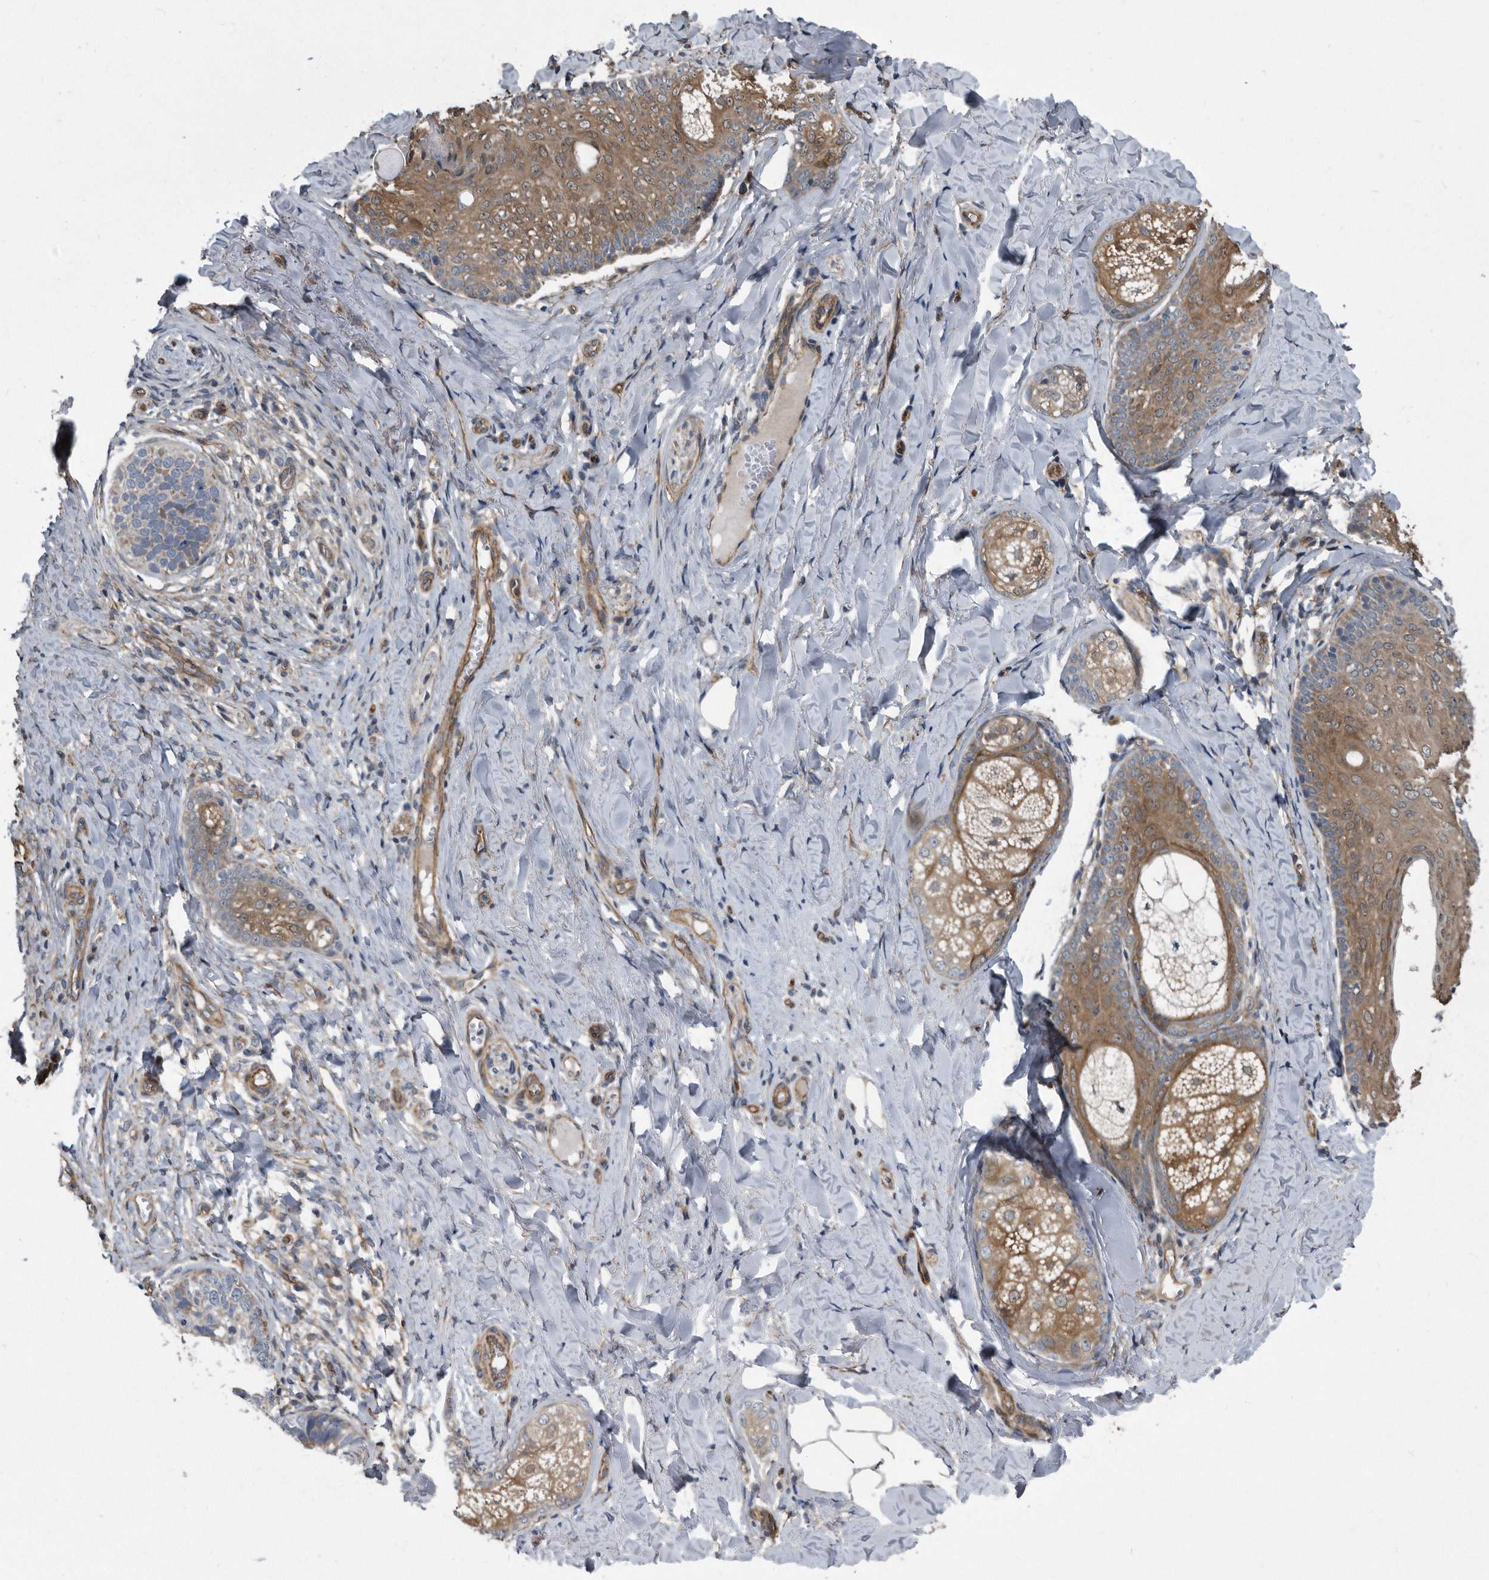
{"staining": {"intensity": "negative", "quantity": "none", "location": "none"}, "tissue": "skin cancer", "cell_type": "Tumor cells", "image_type": "cancer", "snomed": [{"axis": "morphology", "description": "Basal cell carcinoma"}, {"axis": "topography", "description": "Skin"}], "caption": "Immunohistochemistry (IHC) photomicrograph of human basal cell carcinoma (skin) stained for a protein (brown), which reveals no expression in tumor cells.", "gene": "ARMCX1", "patient": {"sex": "male", "age": 62}}